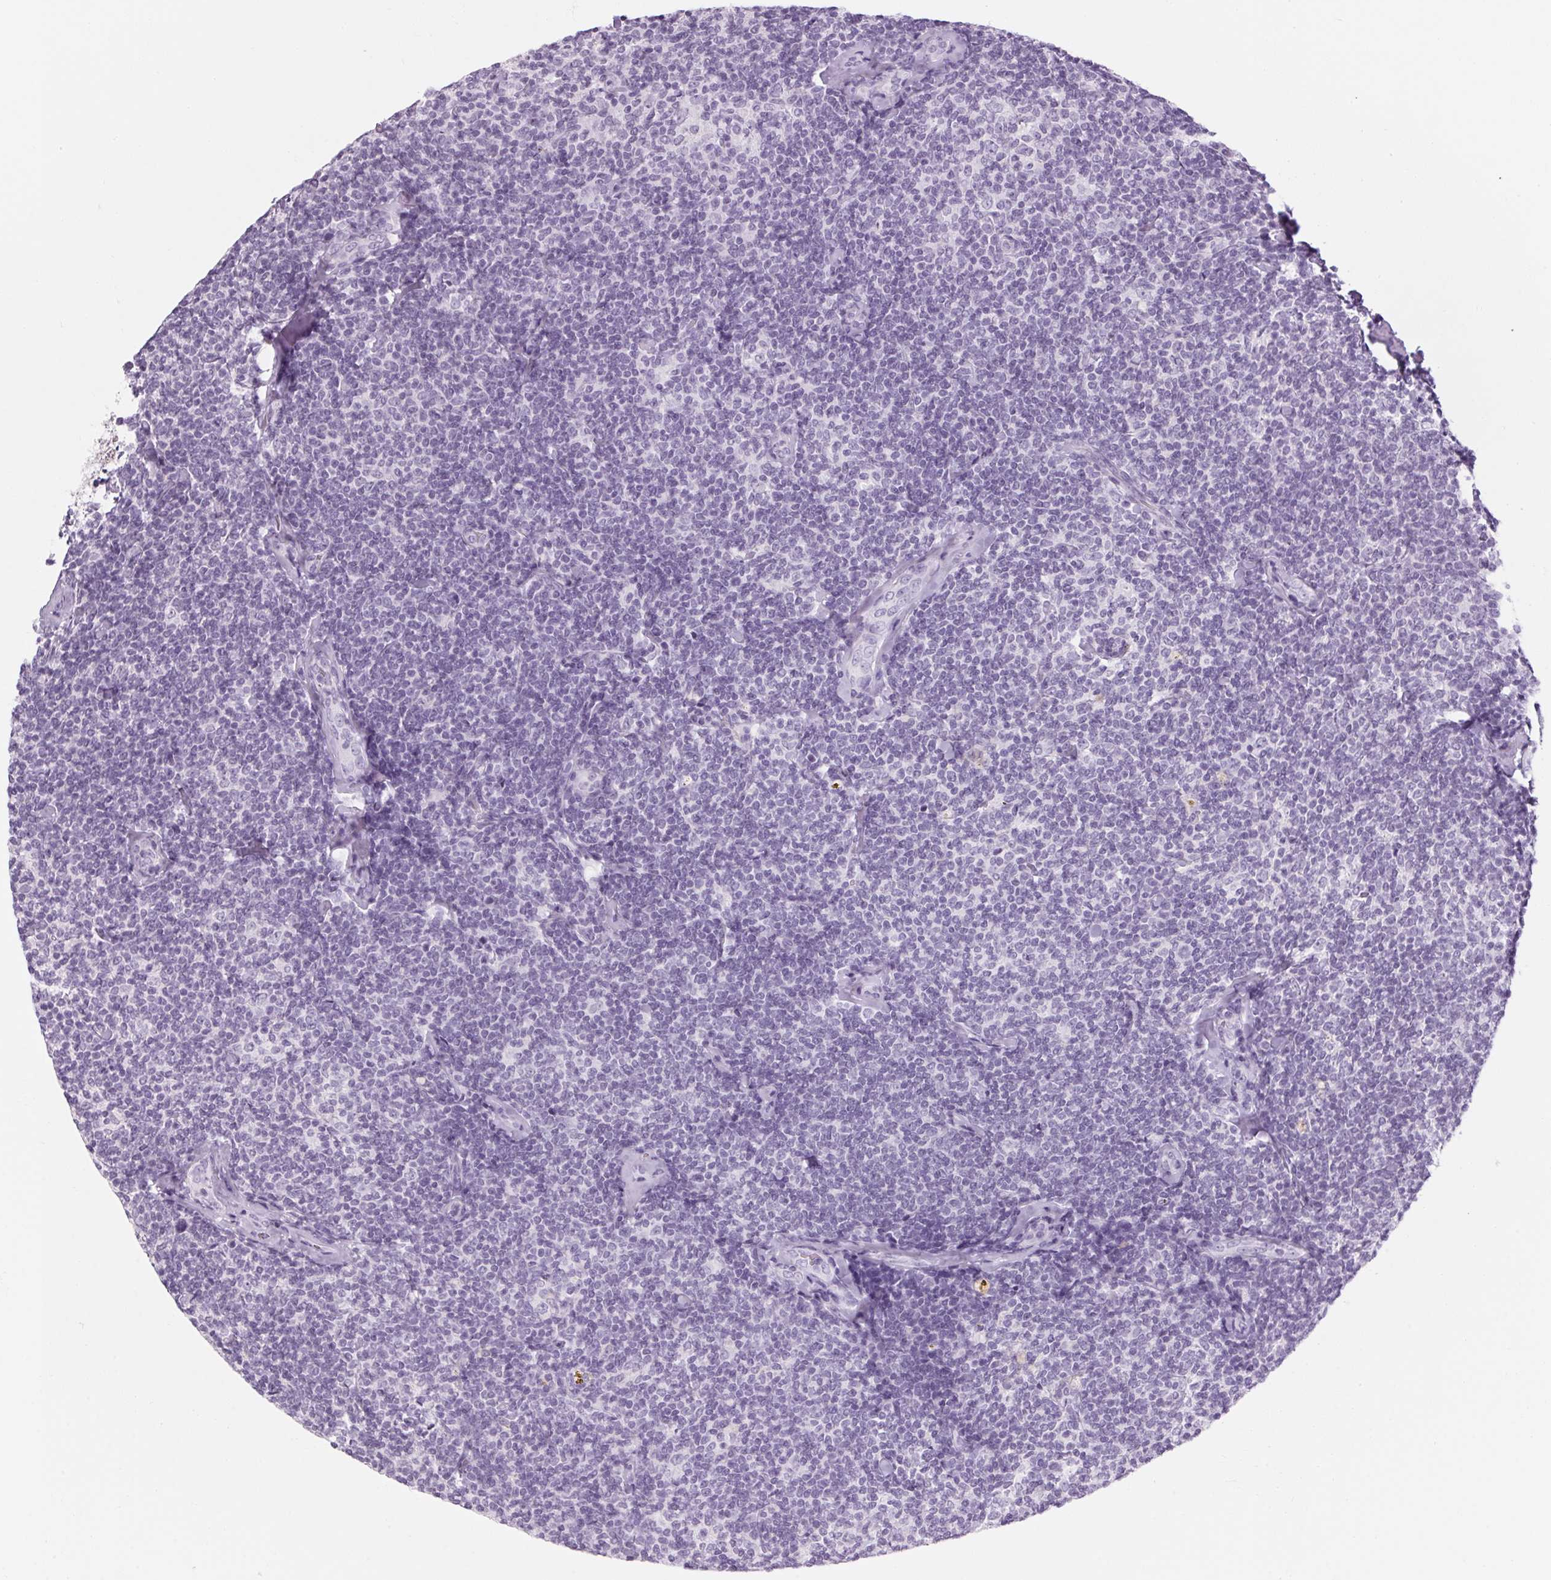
{"staining": {"intensity": "negative", "quantity": "none", "location": "none"}, "tissue": "lymphoma", "cell_type": "Tumor cells", "image_type": "cancer", "snomed": [{"axis": "morphology", "description": "Malignant lymphoma, non-Hodgkin's type, Low grade"}, {"axis": "topography", "description": "Lymph node"}], "caption": "This image is of lymphoma stained with IHC to label a protein in brown with the nuclei are counter-stained blue. There is no expression in tumor cells.", "gene": "RPTN", "patient": {"sex": "female", "age": 56}}